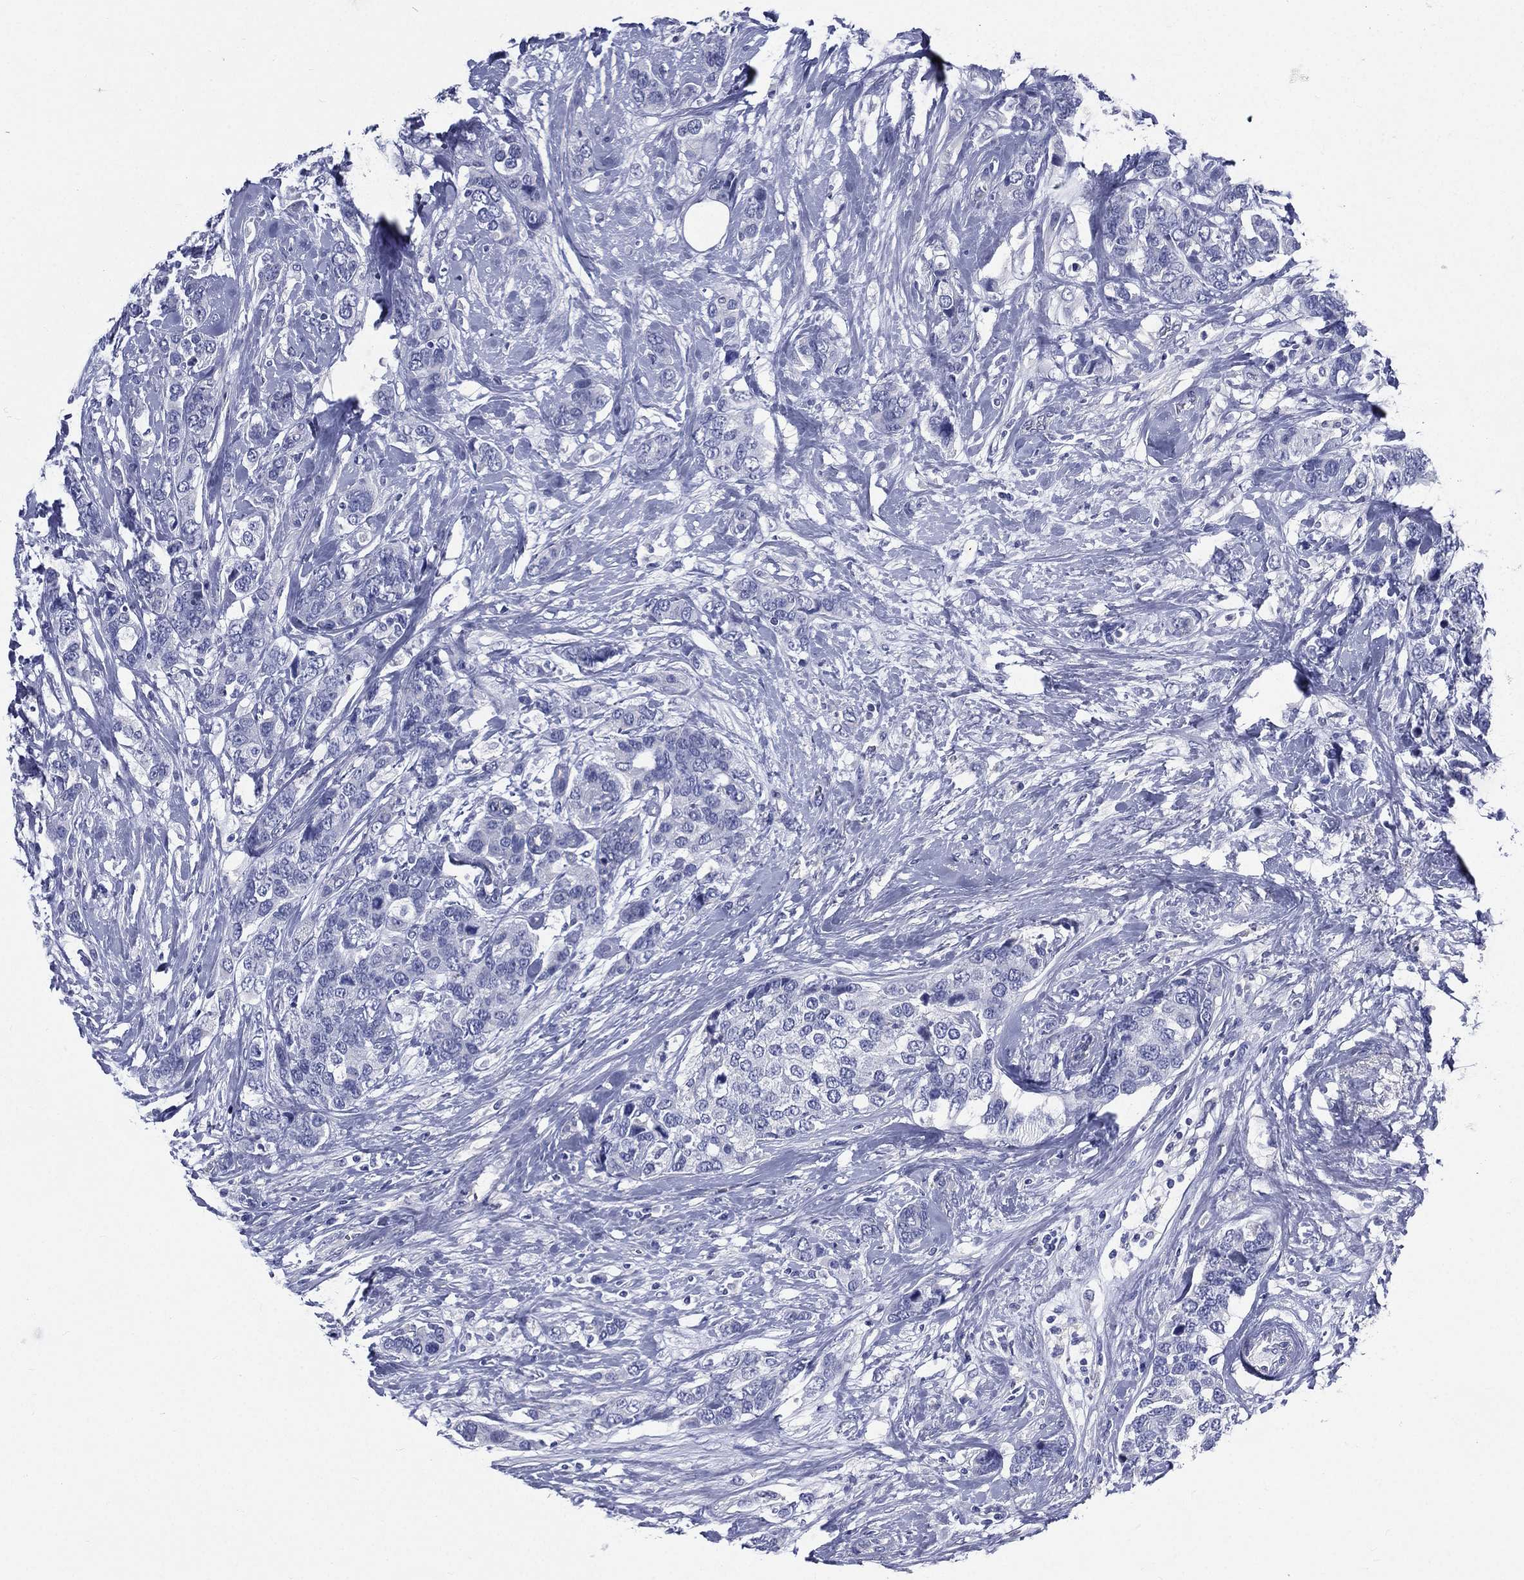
{"staining": {"intensity": "negative", "quantity": "none", "location": "none"}, "tissue": "breast cancer", "cell_type": "Tumor cells", "image_type": "cancer", "snomed": [{"axis": "morphology", "description": "Lobular carcinoma"}, {"axis": "topography", "description": "Breast"}], "caption": "DAB immunohistochemical staining of human breast cancer (lobular carcinoma) exhibits no significant positivity in tumor cells.", "gene": "DPYS", "patient": {"sex": "female", "age": 59}}